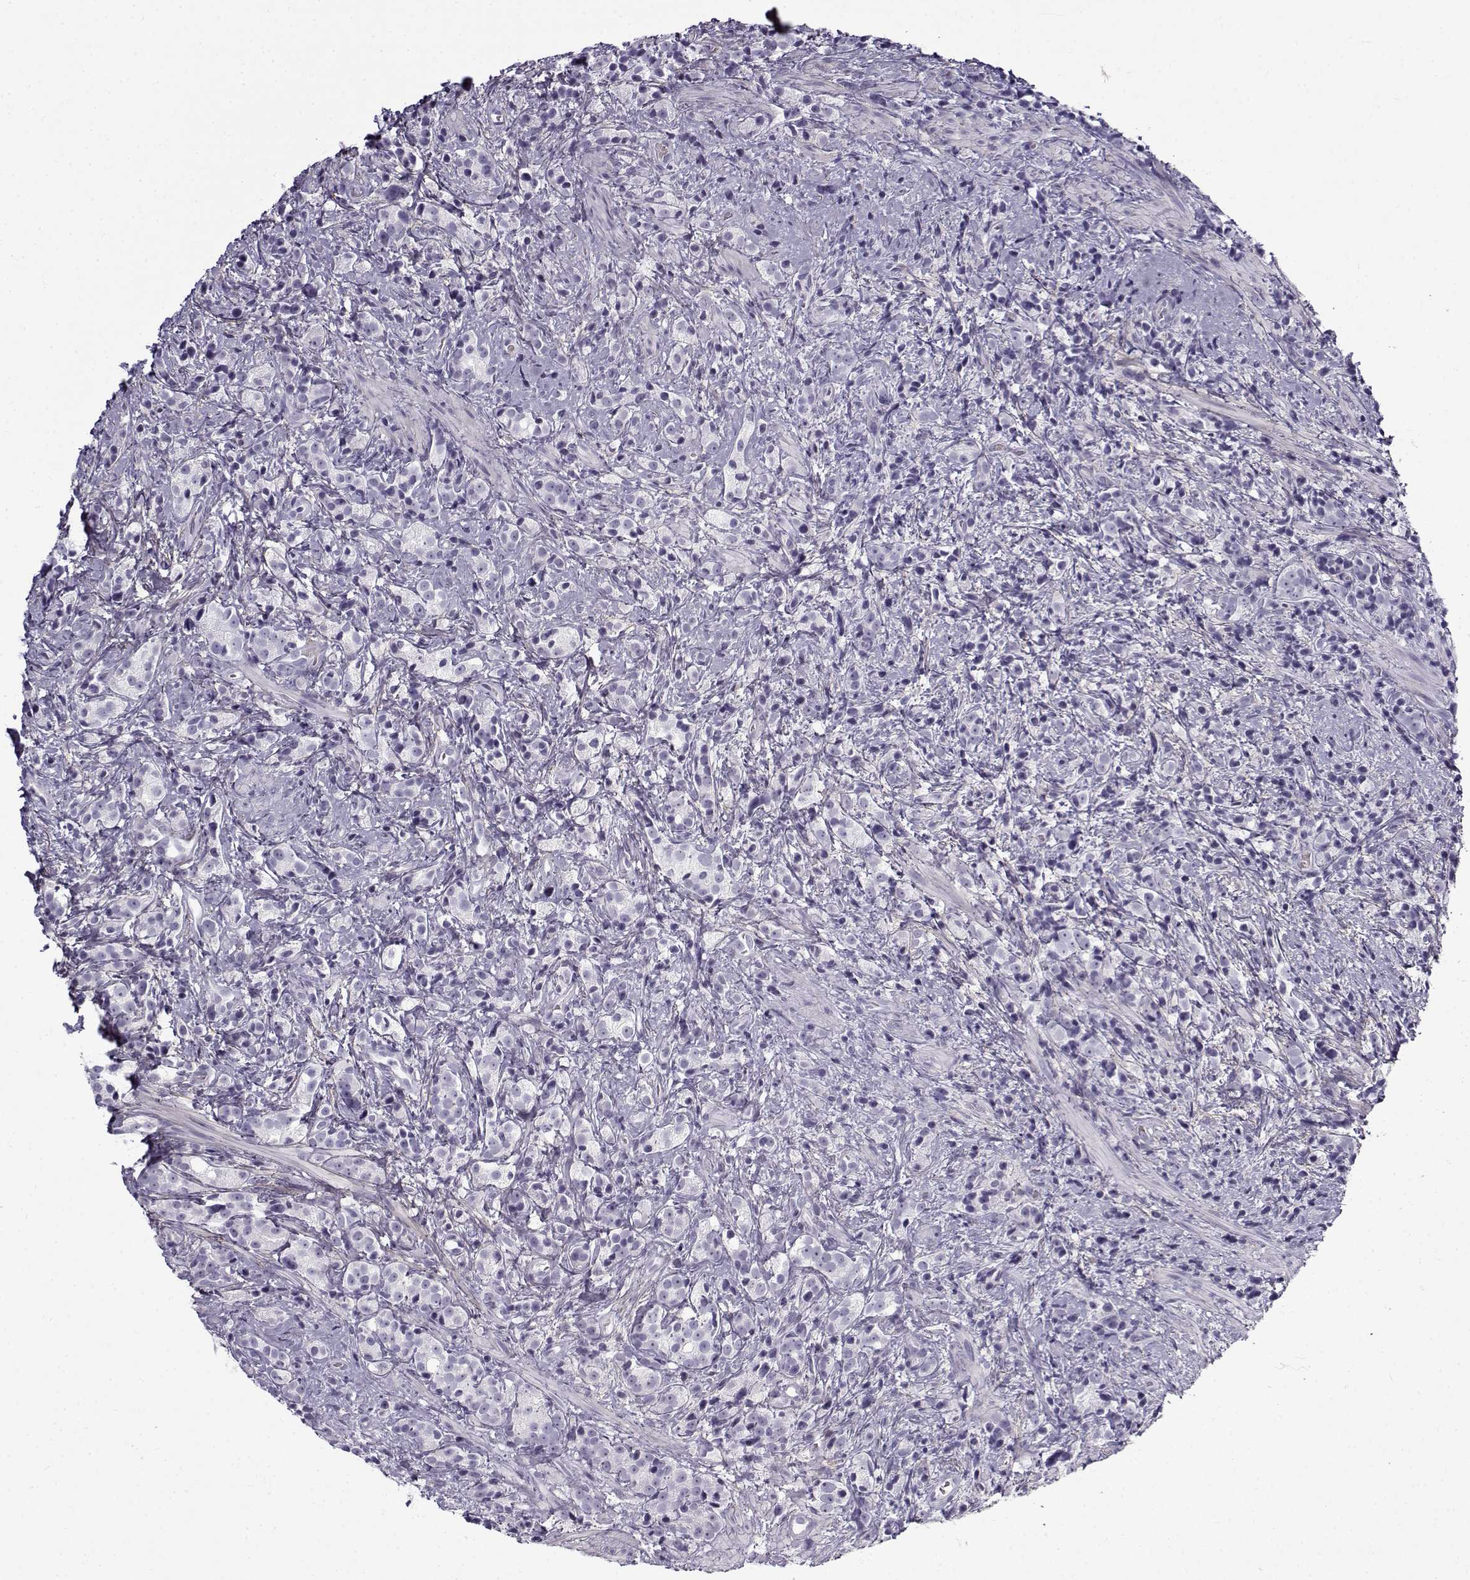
{"staining": {"intensity": "negative", "quantity": "none", "location": "none"}, "tissue": "prostate cancer", "cell_type": "Tumor cells", "image_type": "cancer", "snomed": [{"axis": "morphology", "description": "Adenocarcinoma, High grade"}, {"axis": "topography", "description": "Prostate"}], "caption": "There is no significant staining in tumor cells of high-grade adenocarcinoma (prostate). Nuclei are stained in blue.", "gene": "GTSF1L", "patient": {"sex": "male", "age": 53}}